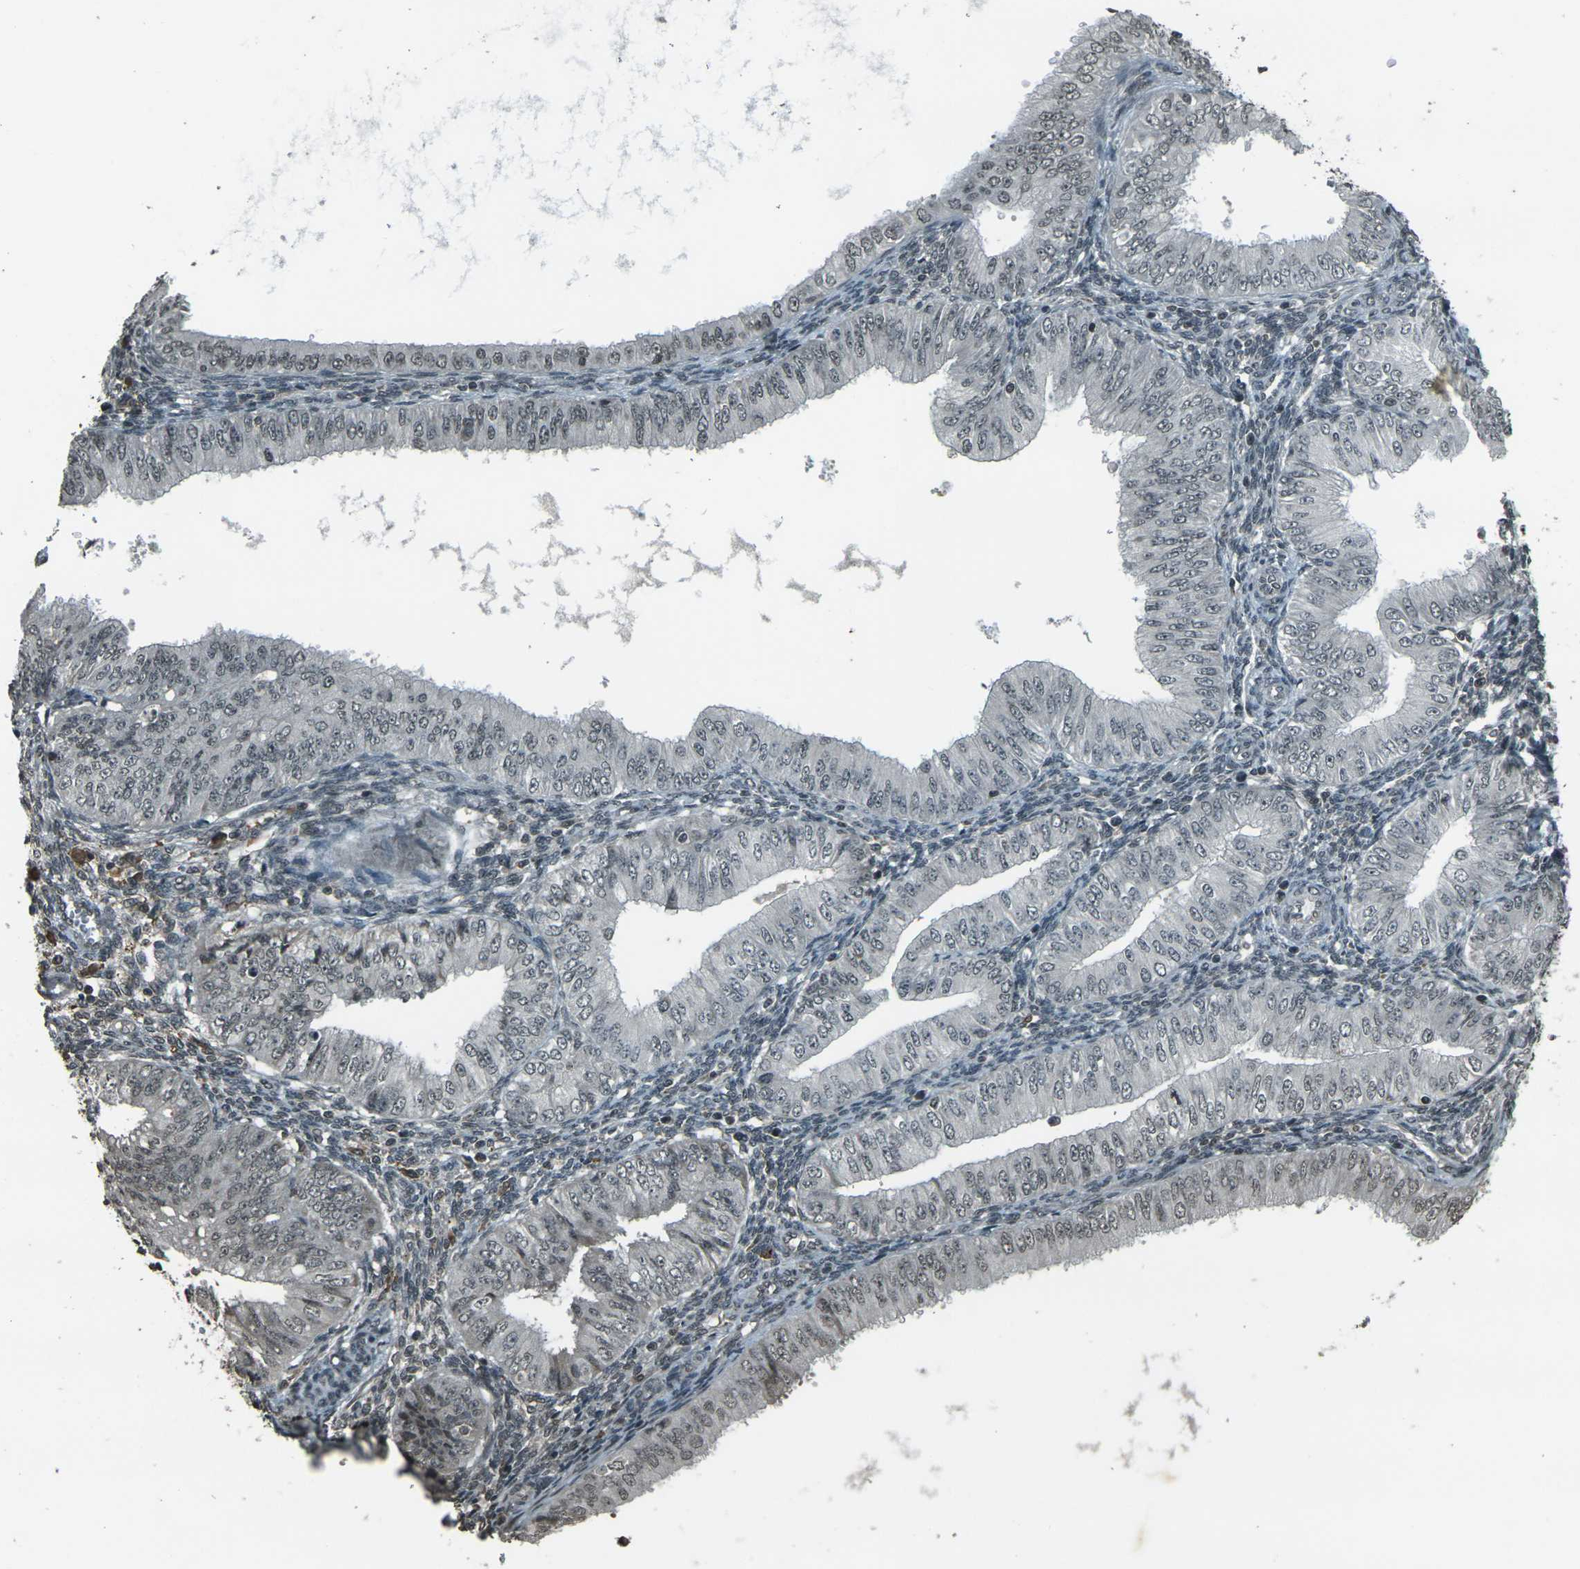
{"staining": {"intensity": "weak", "quantity": "<25%", "location": "nuclear"}, "tissue": "endometrial cancer", "cell_type": "Tumor cells", "image_type": "cancer", "snomed": [{"axis": "morphology", "description": "Normal tissue, NOS"}, {"axis": "morphology", "description": "Adenocarcinoma, NOS"}, {"axis": "topography", "description": "Endometrium"}], "caption": "Endometrial cancer was stained to show a protein in brown. There is no significant staining in tumor cells.", "gene": "PRPF8", "patient": {"sex": "female", "age": 53}}